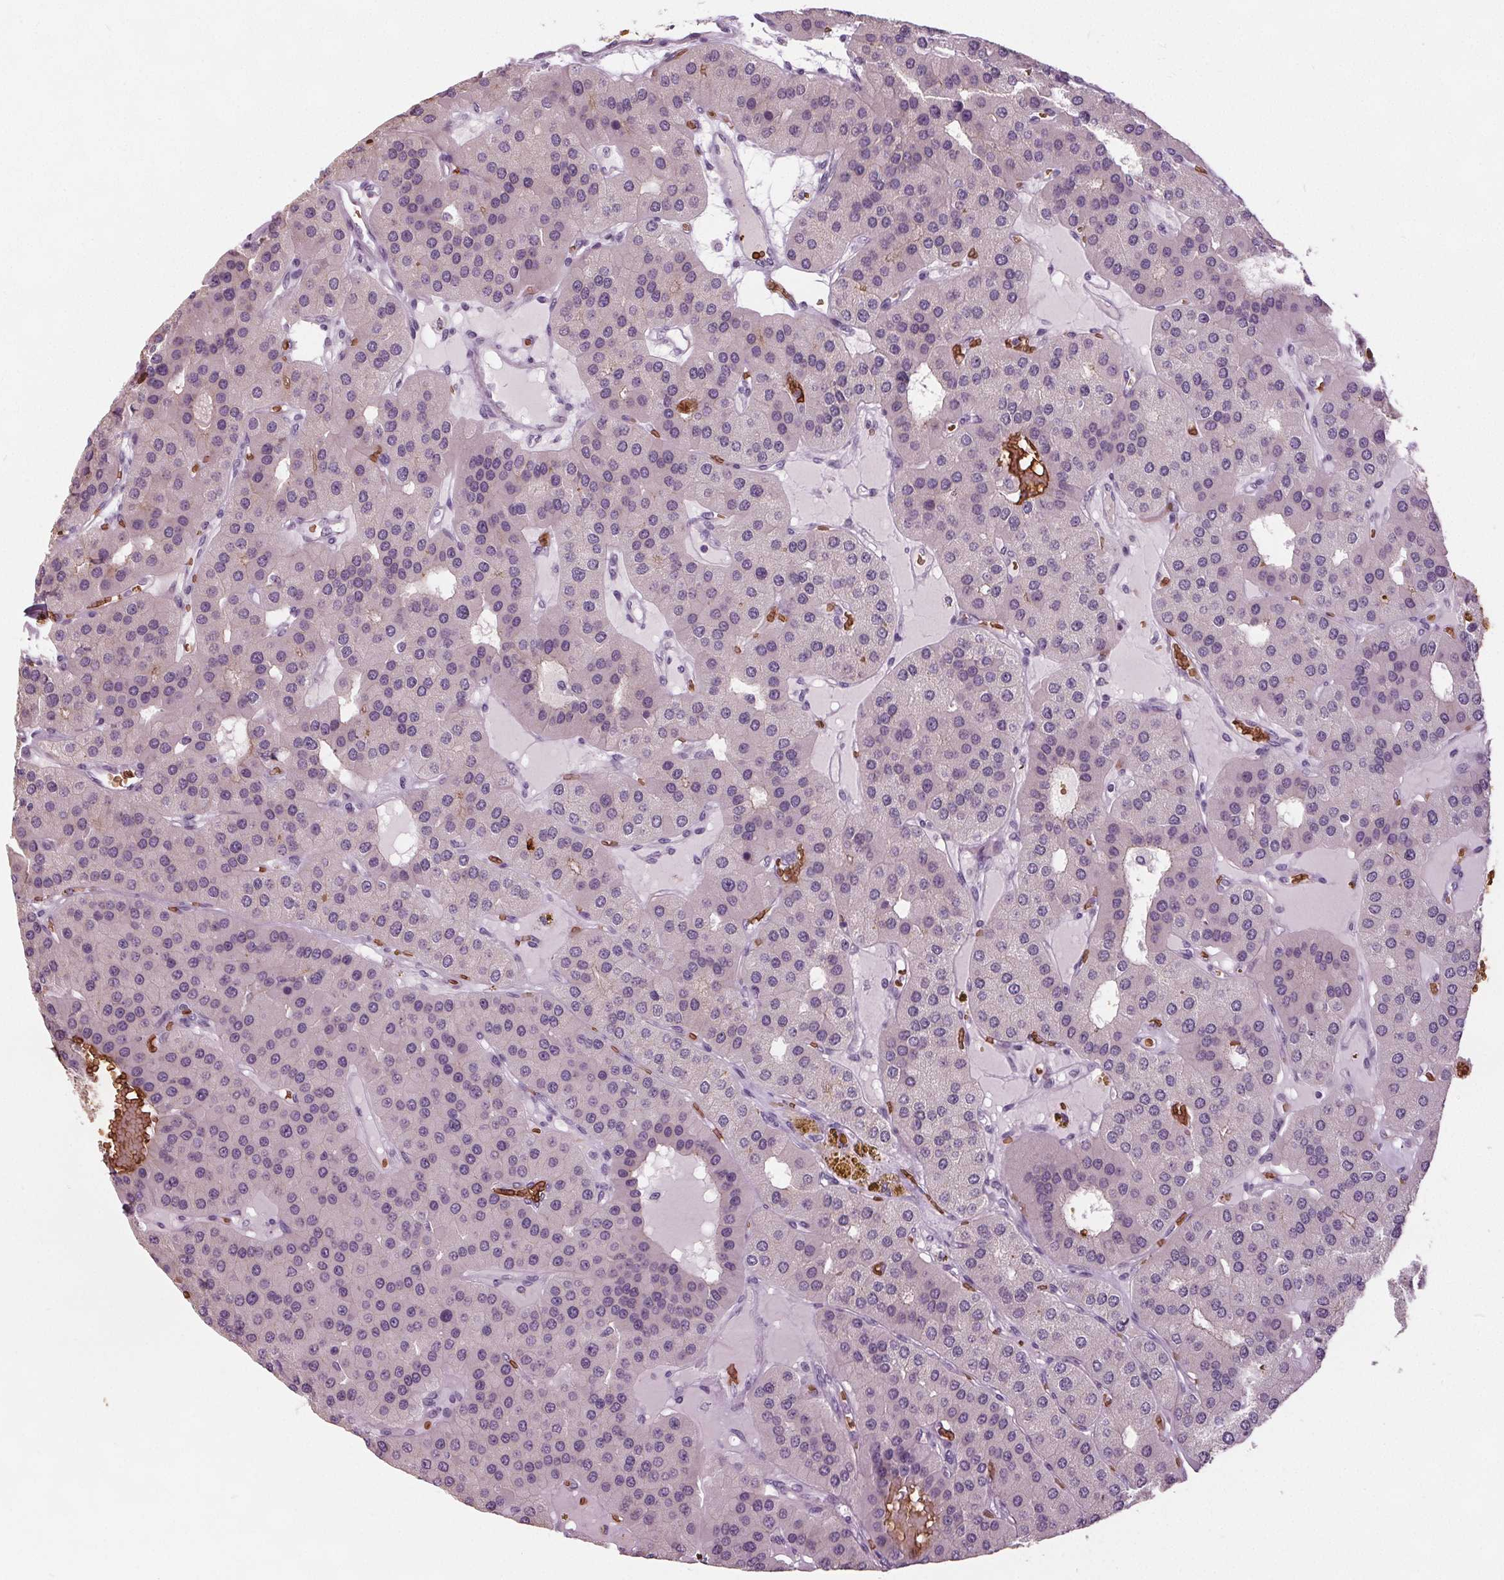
{"staining": {"intensity": "negative", "quantity": "none", "location": "none"}, "tissue": "parathyroid gland", "cell_type": "Glandular cells", "image_type": "normal", "snomed": [{"axis": "morphology", "description": "Normal tissue, NOS"}, {"axis": "morphology", "description": "Adenoma, NOS"}, {"axis": "topography", "description": "Parathyroid gland"}], "caption": "Protein analysis of unremarkable parathyroid gland reveals no significant positivity in glandular cells. The staining was performed using DAB (3,3'-diaminobenzidine) to visualize the protein expression in brown, while the nuclei were stained in blue with hematoxylin (Magnification: 20x).", "gene": "SLC4A1", "patient": {"sex": "female", "age": 86}}